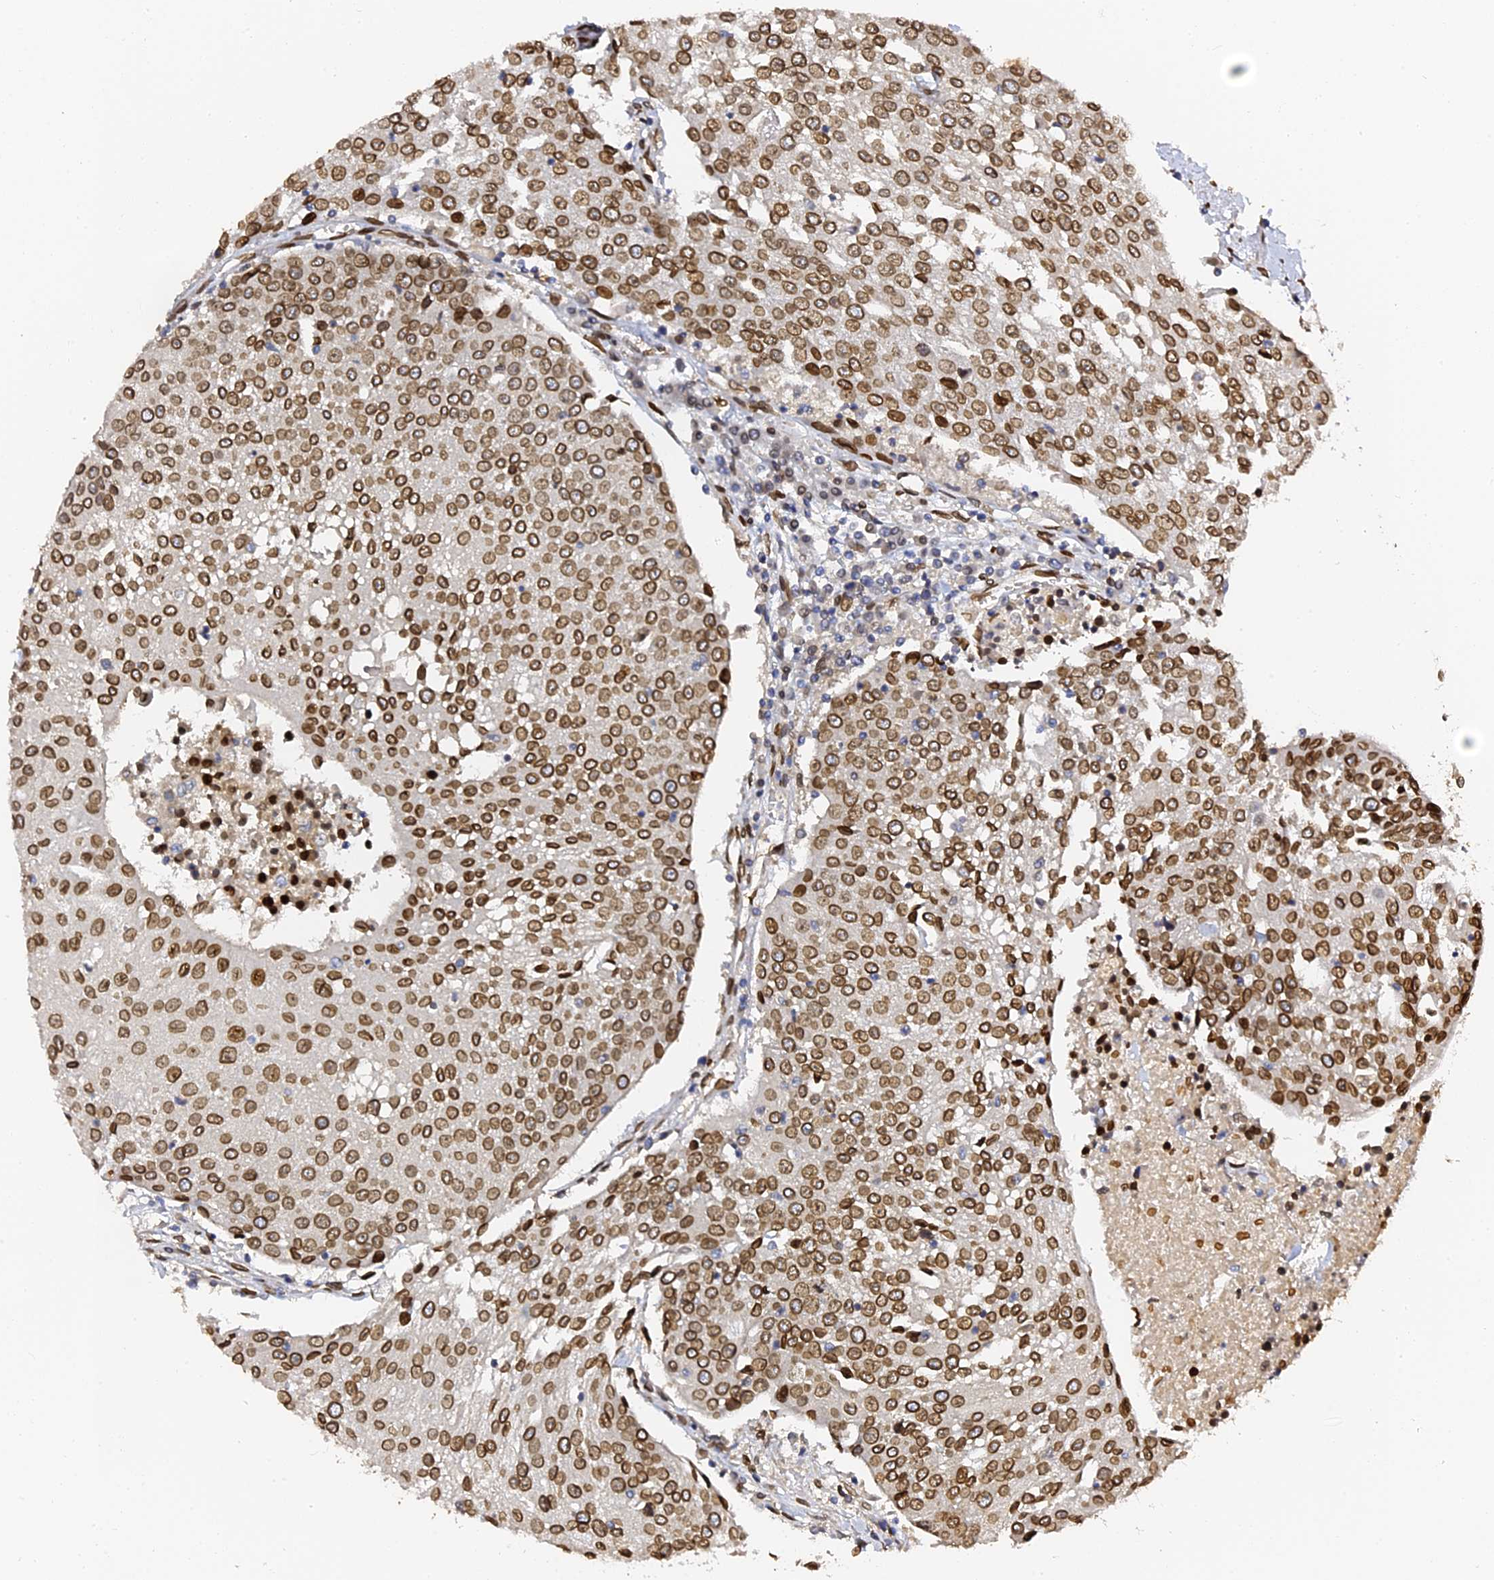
{"staining": {"intensity": "strong", "quantity": ">75%", "location": "cytoplasmic/membranous,nuclear"}, "tissue": "urothelial cancer", "cell_type": "Tumor cells", "image_type": "cancer", "snomed": [{"axis": "morphology", "description": "Urothelial carcinoma, High grade"}, {"axis": "topography", "description": "Urinary bladder"}], "caption": "High-grade urothelial carcinoma tissue displays strong cytoplasmic/membranous and nuclear expression in about >75% of tumor cells", "gene": "ANAPC5", "patient": {"sex": "female", "age": 85}}